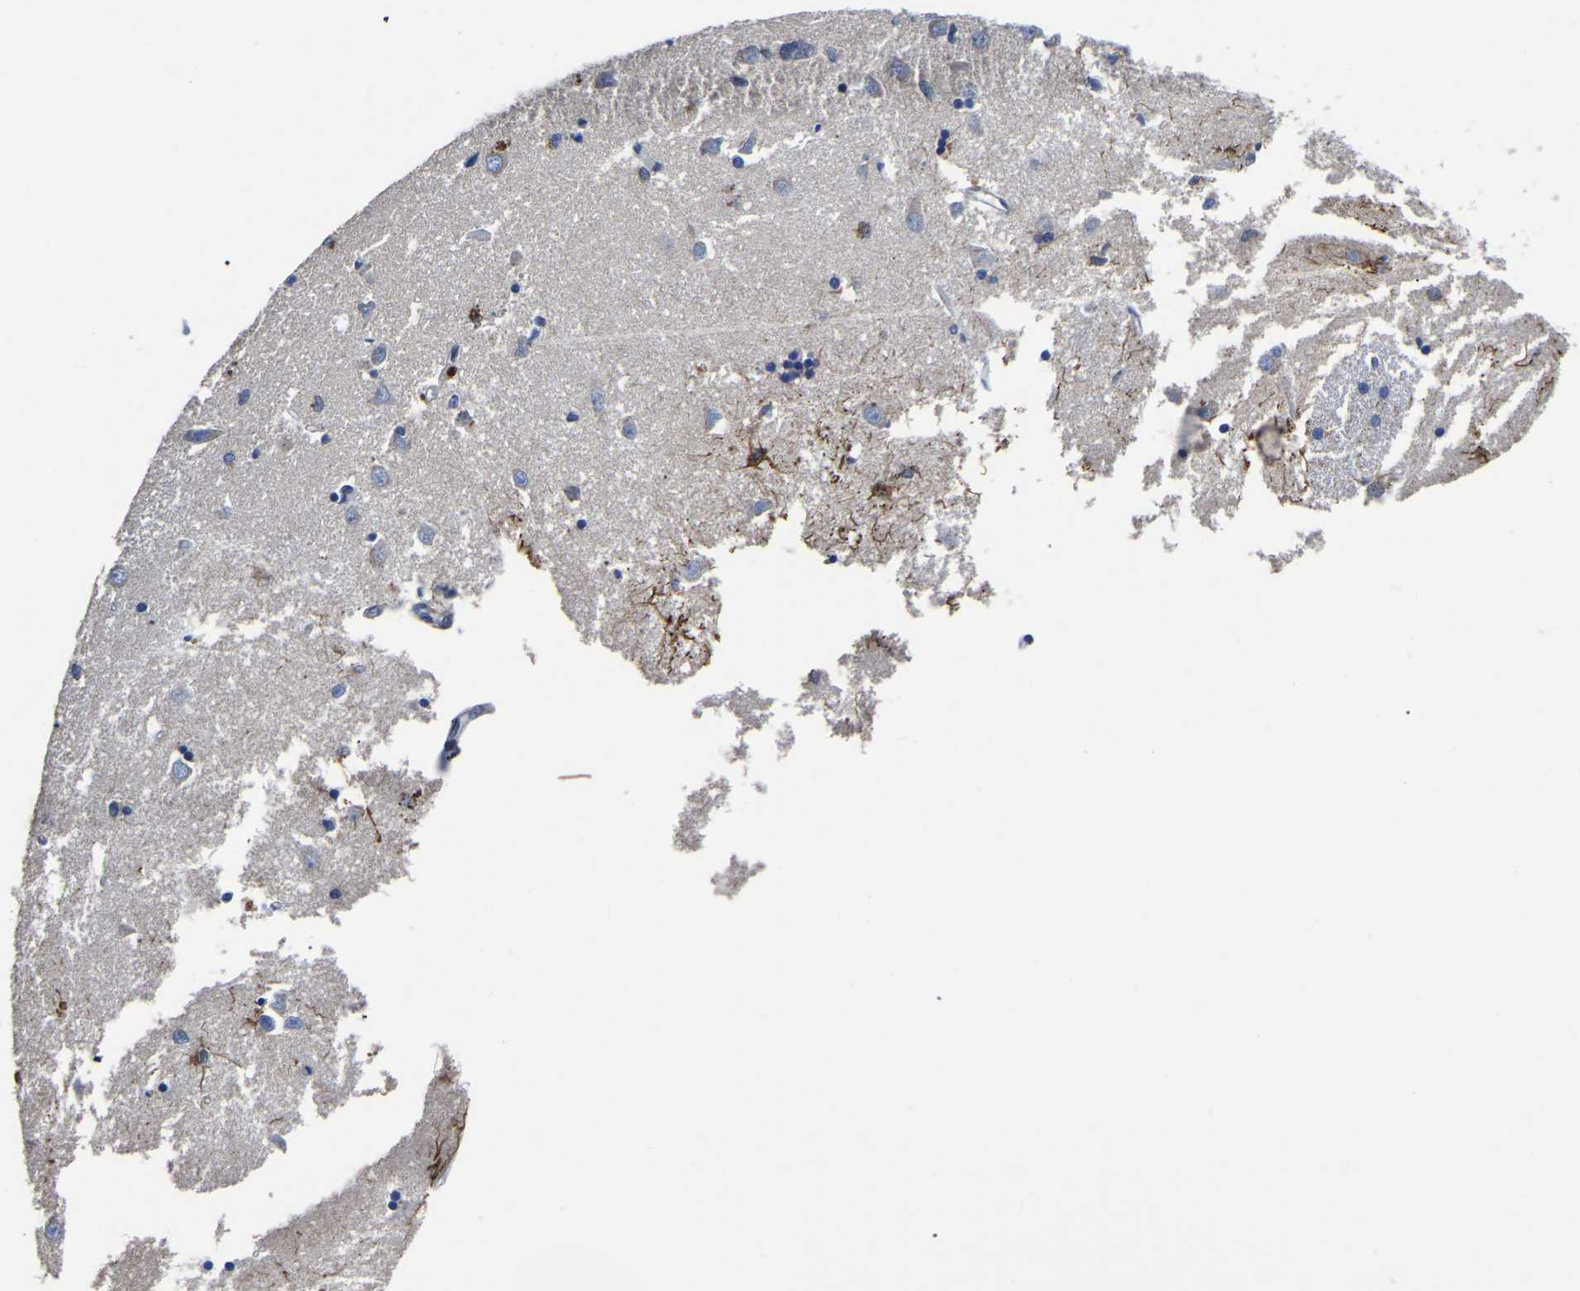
{"staining": {"intensity": "strong", "quantity": "<25%", "location": "cytoplasmic/membranous"}, "tissue": "caudate", "cell_type": "Glial cells", "image_type": "normal", "snomed": [{"axis": "morphology", "description": "Normal tissue, NOS"}, {"axis": "topography", "description": "Lateral ventricle wall"}], "caption": "DAB immunohistochemical staining of benign caudate demonstrates strong cytoplasmic/membranous protein staining in about <25% of glial cells.", "gene": "PDLIM7", "patient": {"sex": "female", "age": 19}}